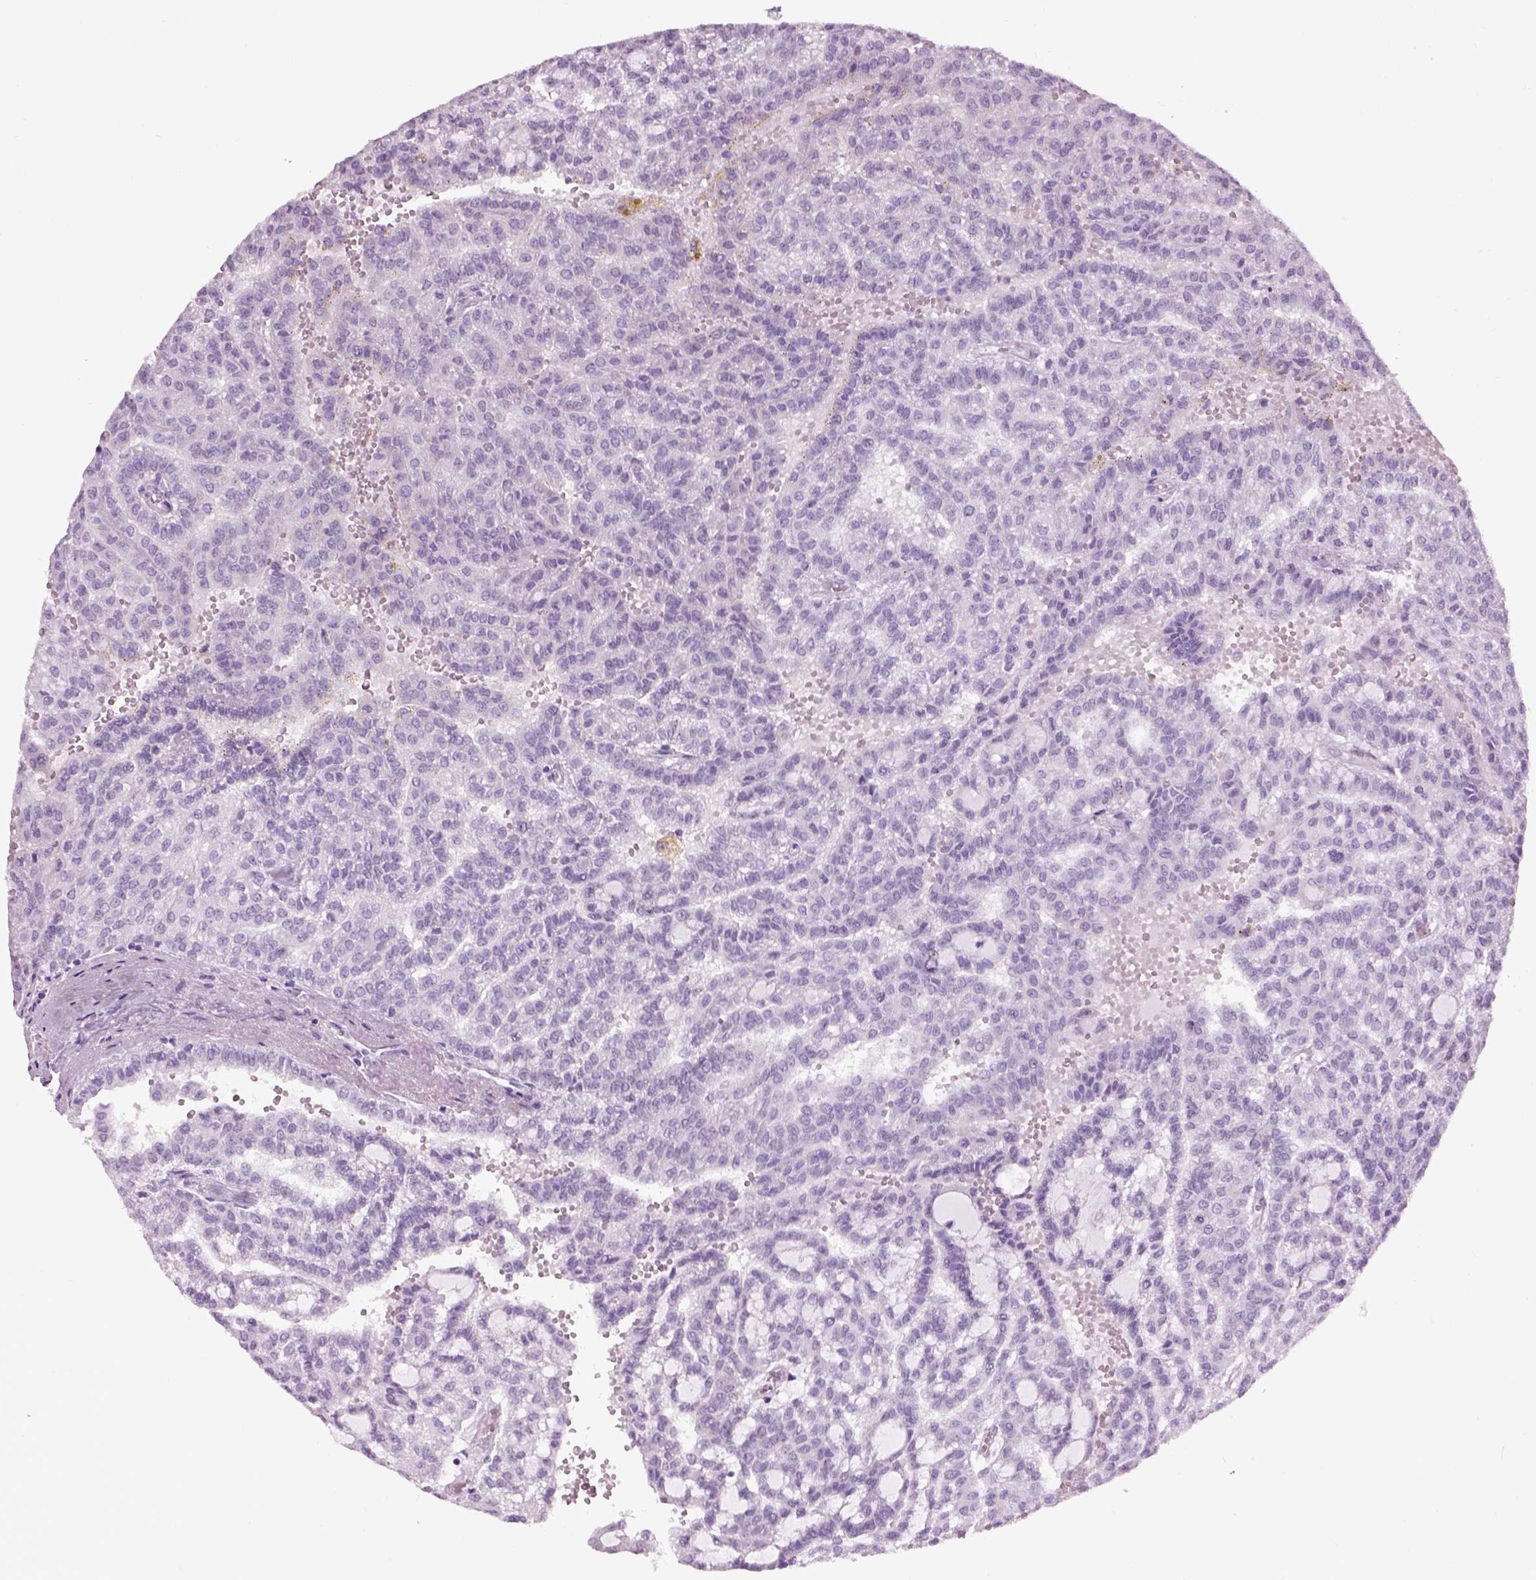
{"staining": {"intensity": "negative", "quantity": "none", "location": "none"}, "tissue": "renal cancer", "cell_type": "Tumor cells", "image_type": "cancer", "snomed": [{"axis": "morphology", "description": "Adenocarcinoma, NOS"}, {"axis": "topography", "description": "Kidney"}], "caption": "High magnification brightfield microscopy of adenocarcinoma (renal) stained with DAB (3,3'-diaminobenzidine) (brown) and counterstained with hematoxylin (blue): tumor cells show no significant positivity.", "gene": "GABRB2", "patient": {"sex": "male", "age": 63}}